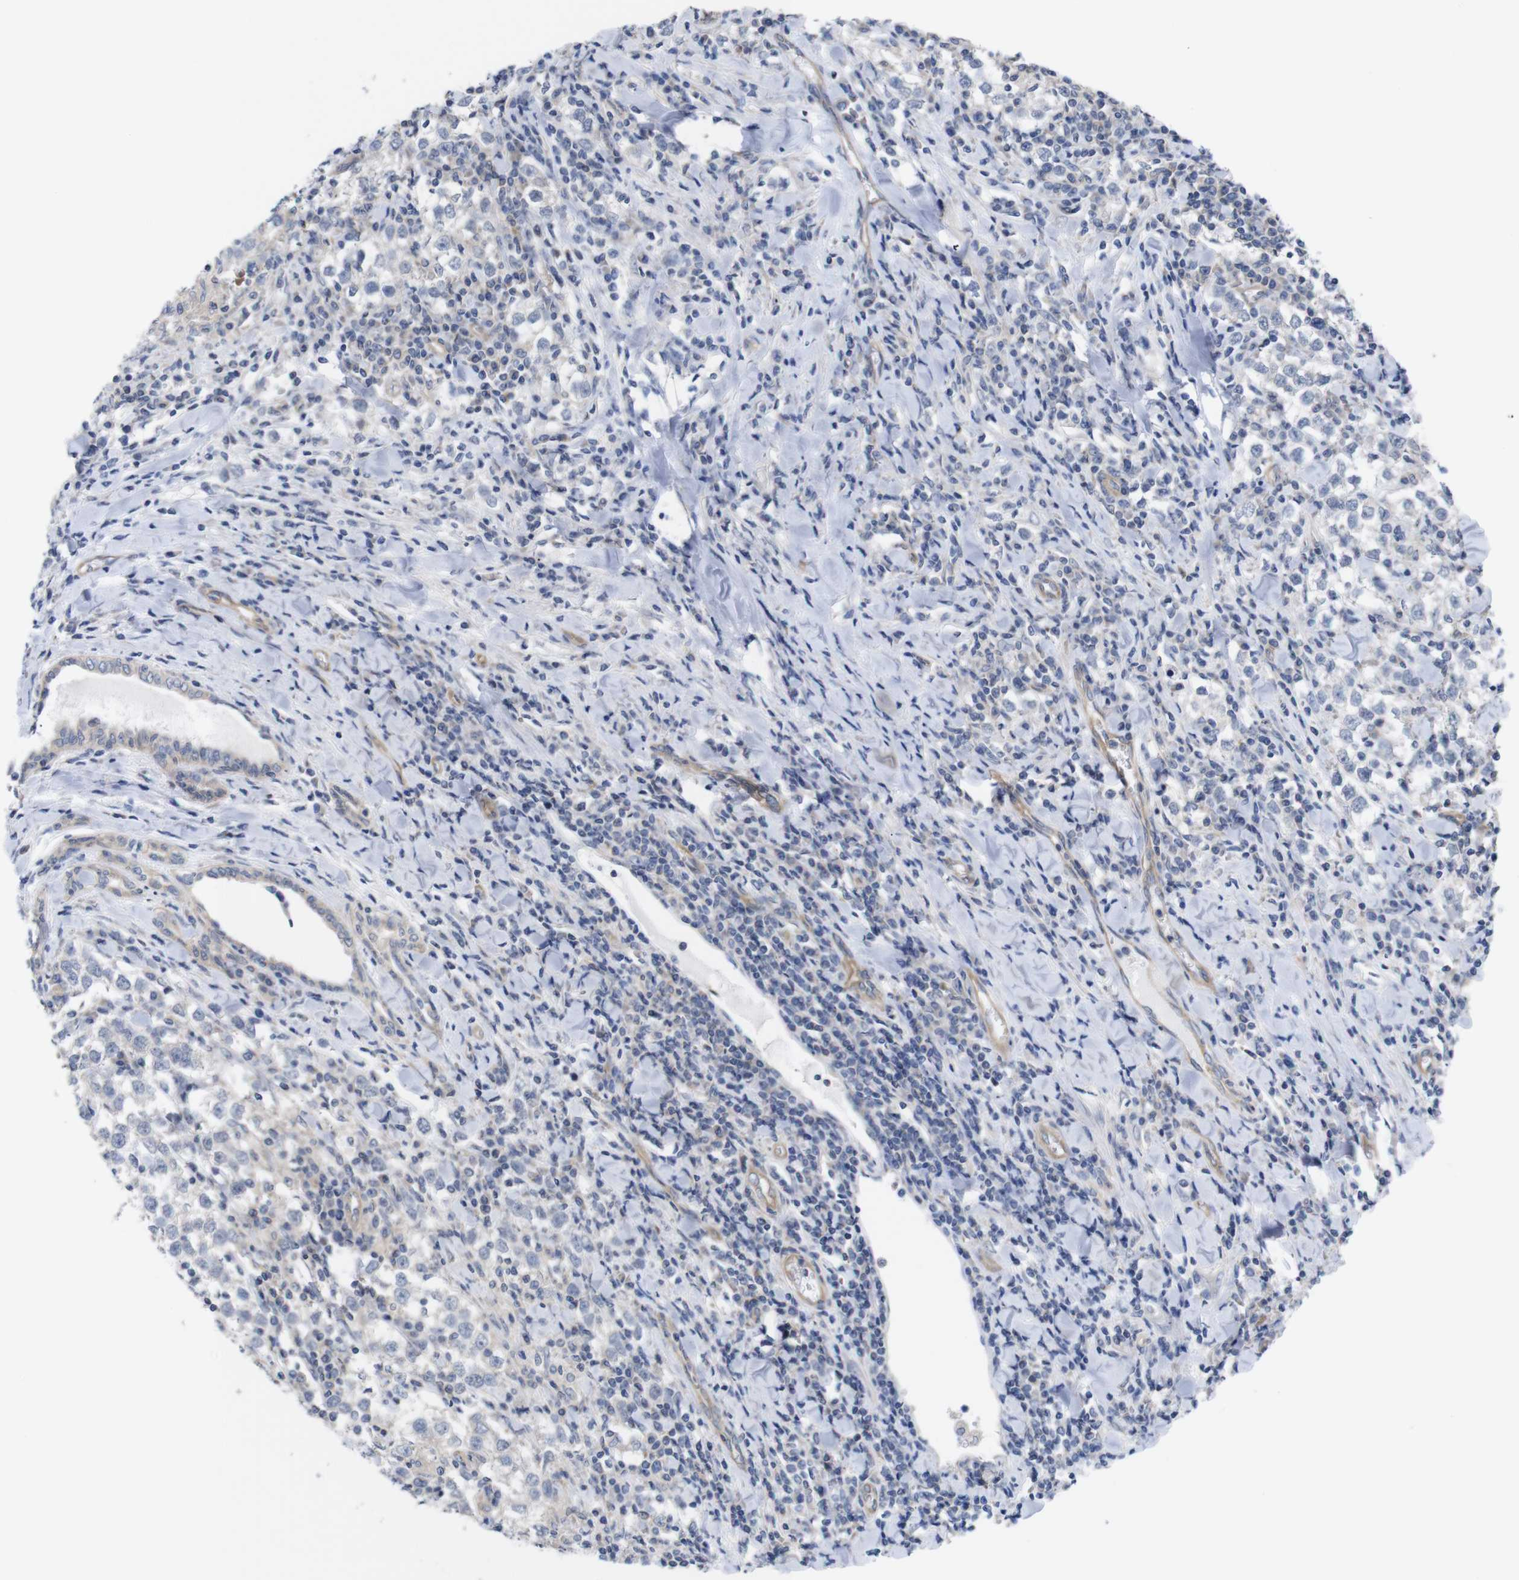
{"staining": {"intensity": "negative", "quantity": "none", "location": "none"}, "tissue": "testis cancer", "cell_type": "Tumor cells", "image_type": "cancer", "snomed": [{"axis": "morphology", "description": "Seminoma, NOS"}, {"axis": "morphology", "description": "Carcinoma, Embryonal, NOS"}, {"axis": "topography", "description": "Testis"}], "caption": "Tumor cells are negative for brown protein staining in testis seminoma.", "gene": "USH1C", "patient": {"sex": "male", "age": 36}}